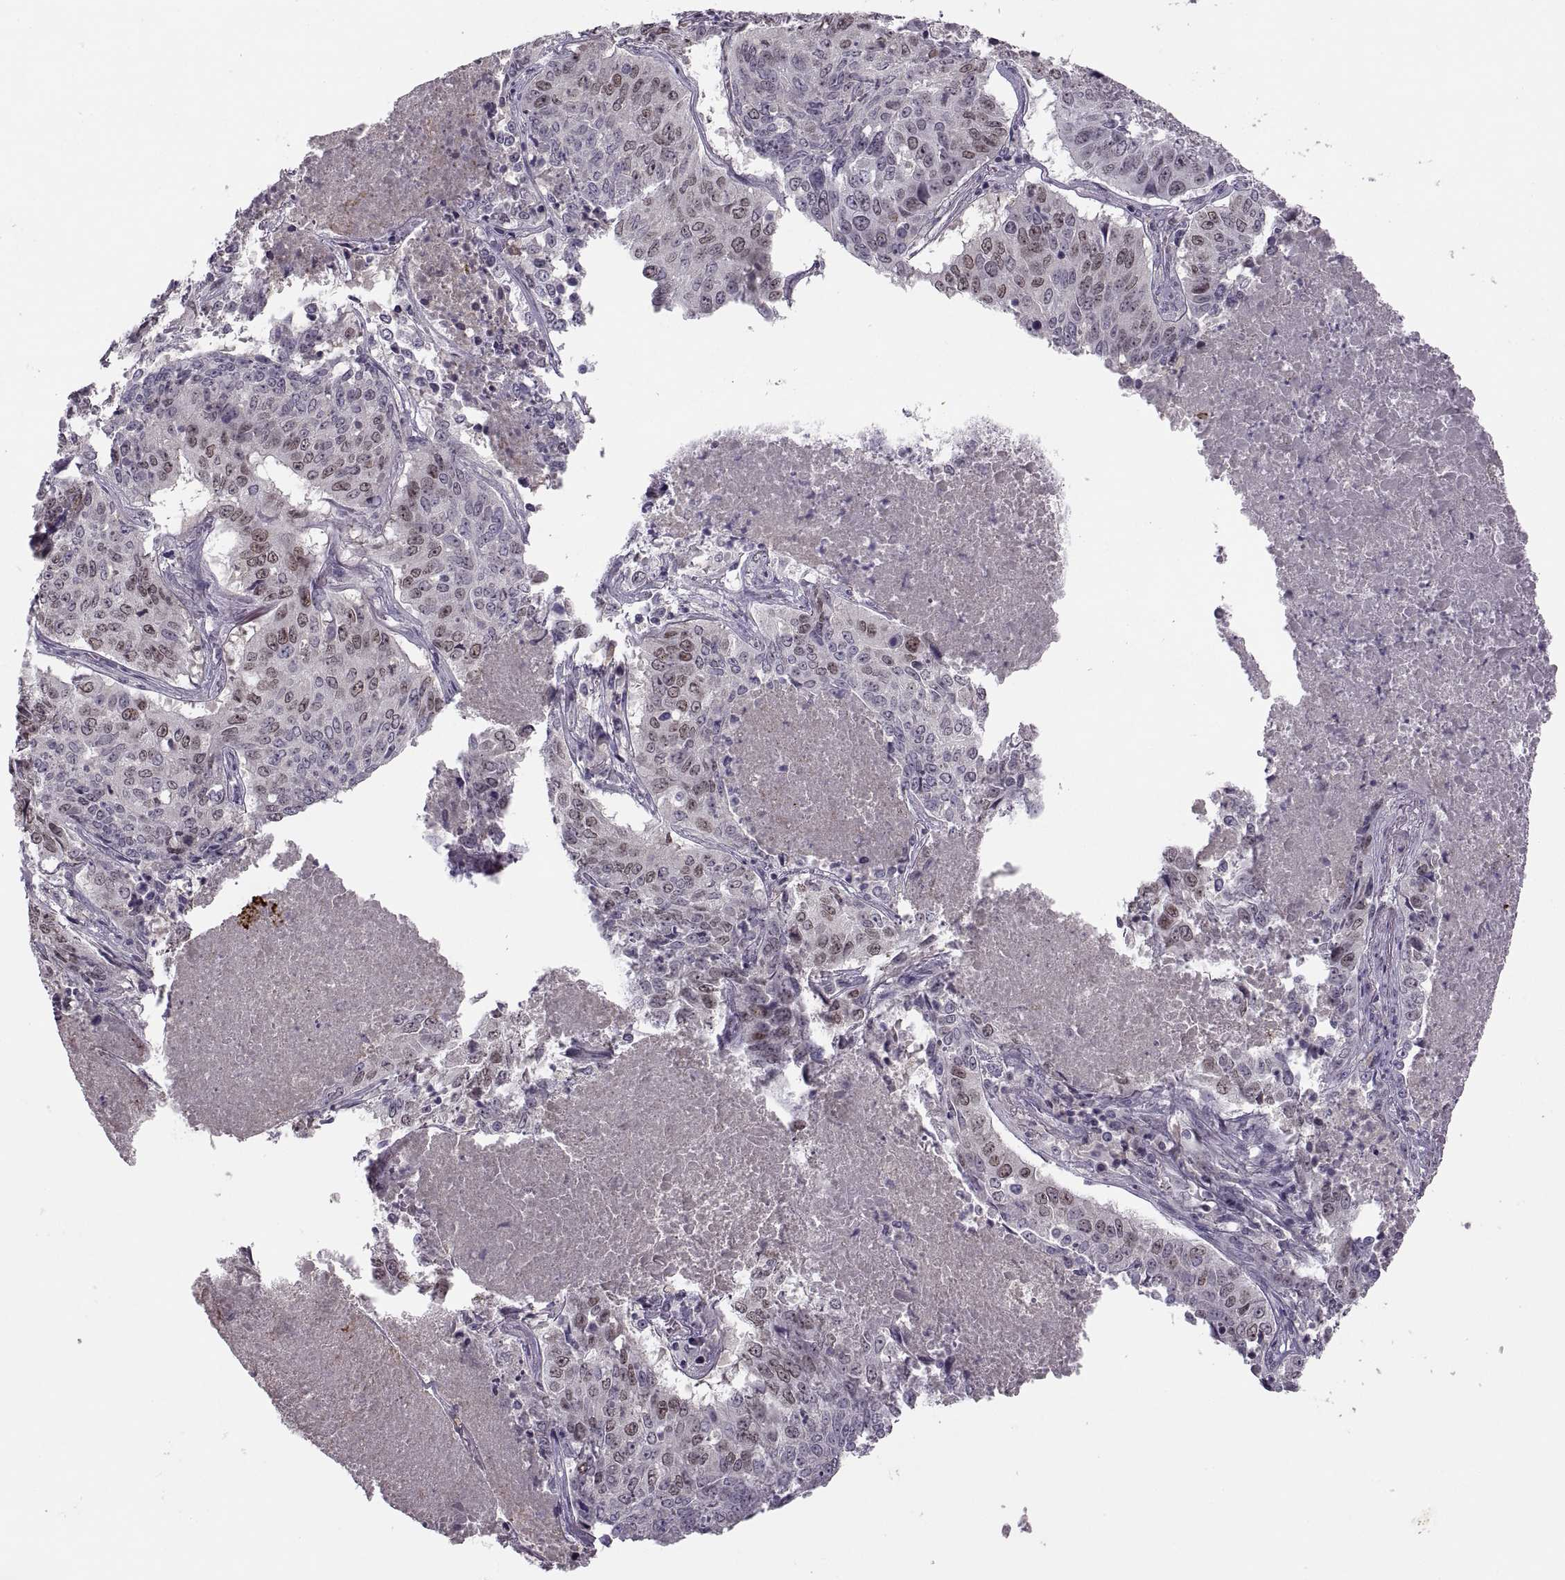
{"staining": {"intensity": "weak", "quantity": "25%-75%", "location": "nuclear"}, "tissue": "lung cancer", "cell_type": "Tumor cells", "image_type": "cancer", "snomed": [{"axis": "morphology", "description": "Normal tissue, NOS"}, {"axis": "morphology", "description": "Squamous cell carcinoma, NOS"}, {"axis": "topography", "description": "Bronchus"}, {"axis": "topography", "description": "Lung"}], "caption": "Immunohistochemistry (IHC) image of human lung cancer stained for a protein (brown), which demonstrates low levels of weak nuclear staining in approximately 25%-75% of tumor cells.", "gene": "CACNA1F", "patient": {"sex": "male", "age": 64}}